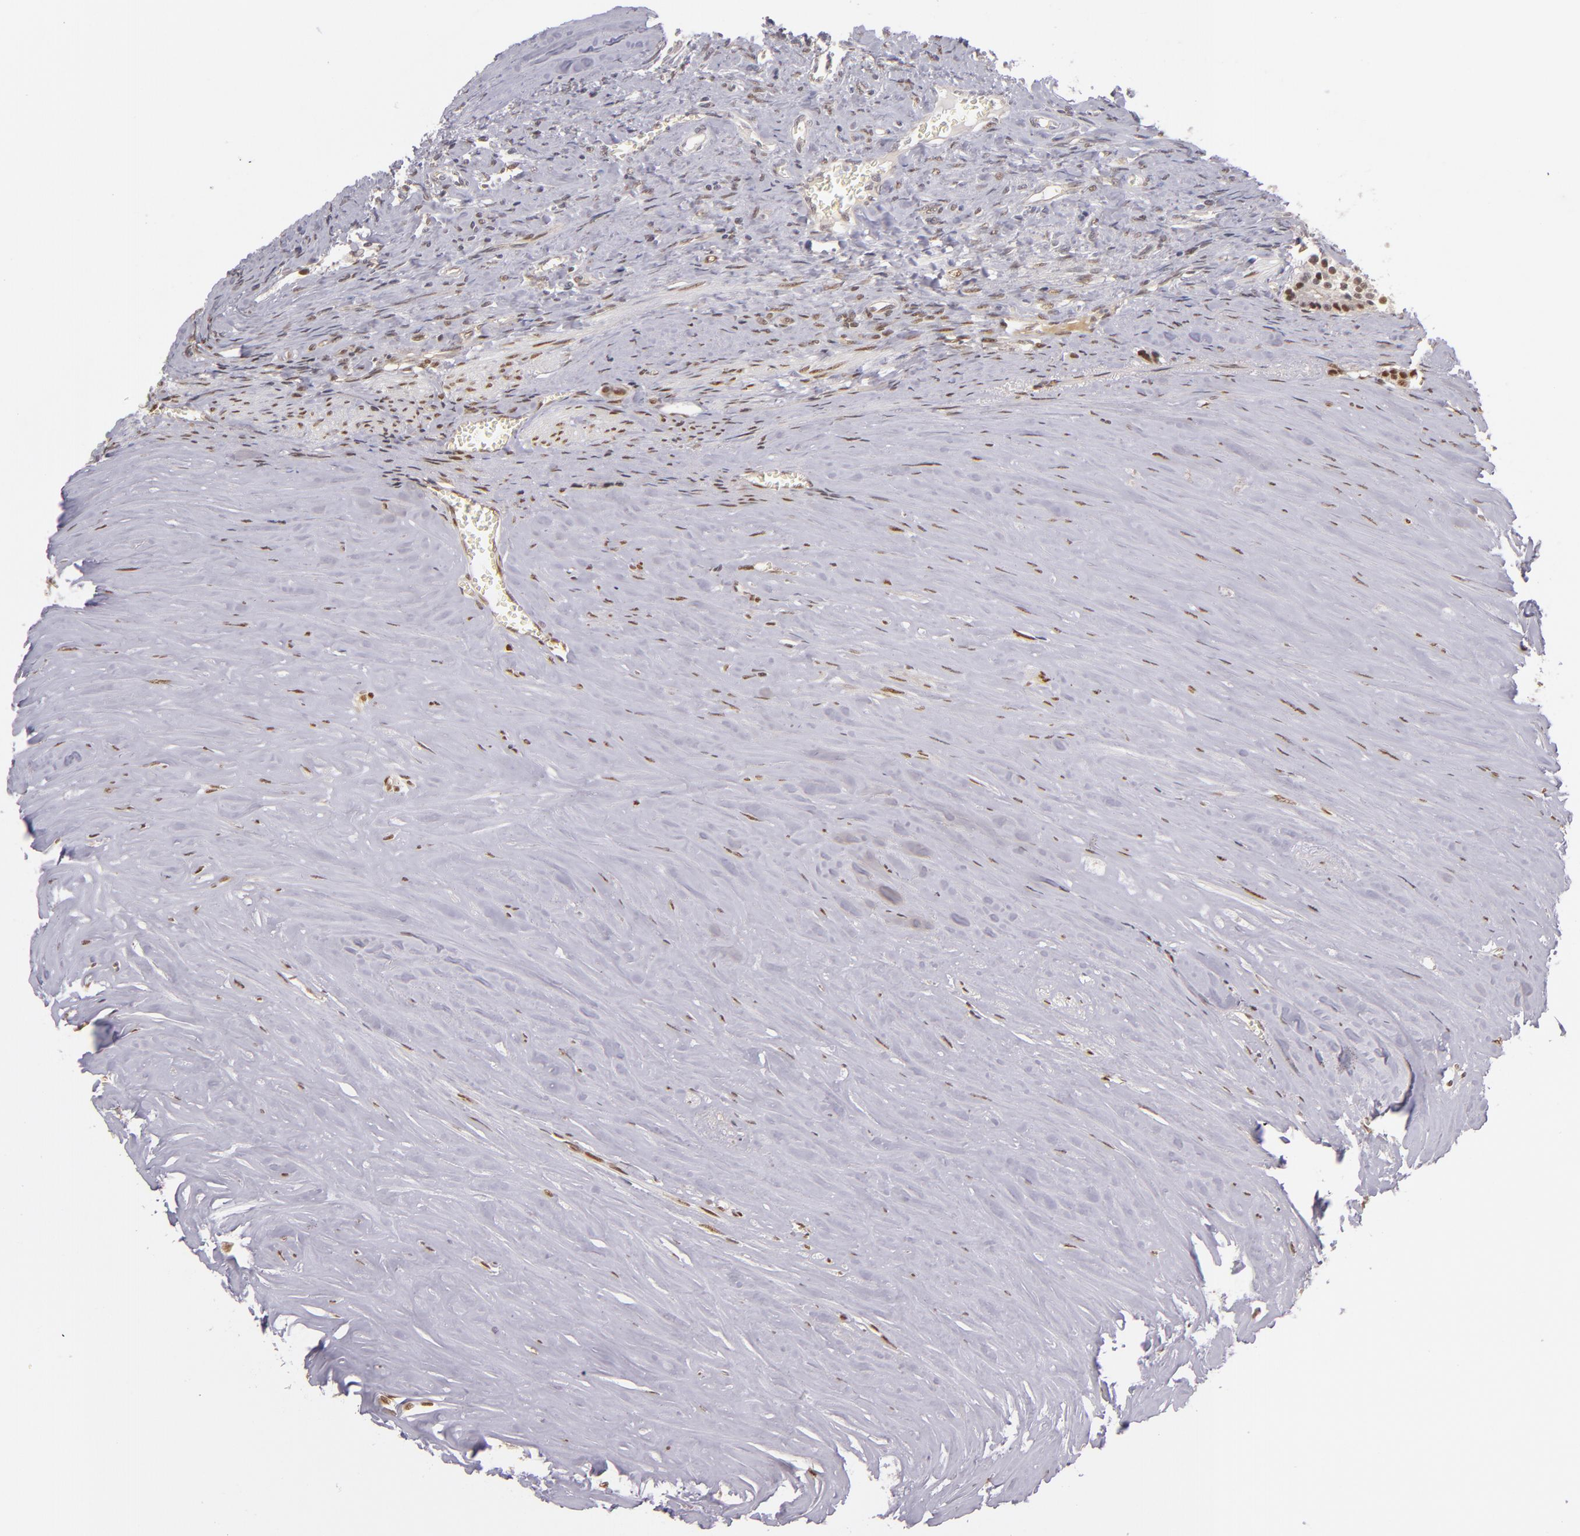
{"staining": {"intensity": "moderate", "quantity": ">75%", "location": "nuclear"}, "tissue": "carcinoid", "cell_type": "Tumor cells", "image_type": "cancer", "snomed": [{"axis": "morphology", "description": "Carcinoid, malignant, NOS"}, {"axis": "topography", "description": "Small intestine"}], "caption": "The histopathology image exhibits immunohistochemical staining of carcinoid. There is moderate nuclear positivity is identified in approximately >75% of tumor cells.", "gene": "NCOR2", "patient": {"sex": "male", "age": 63}}